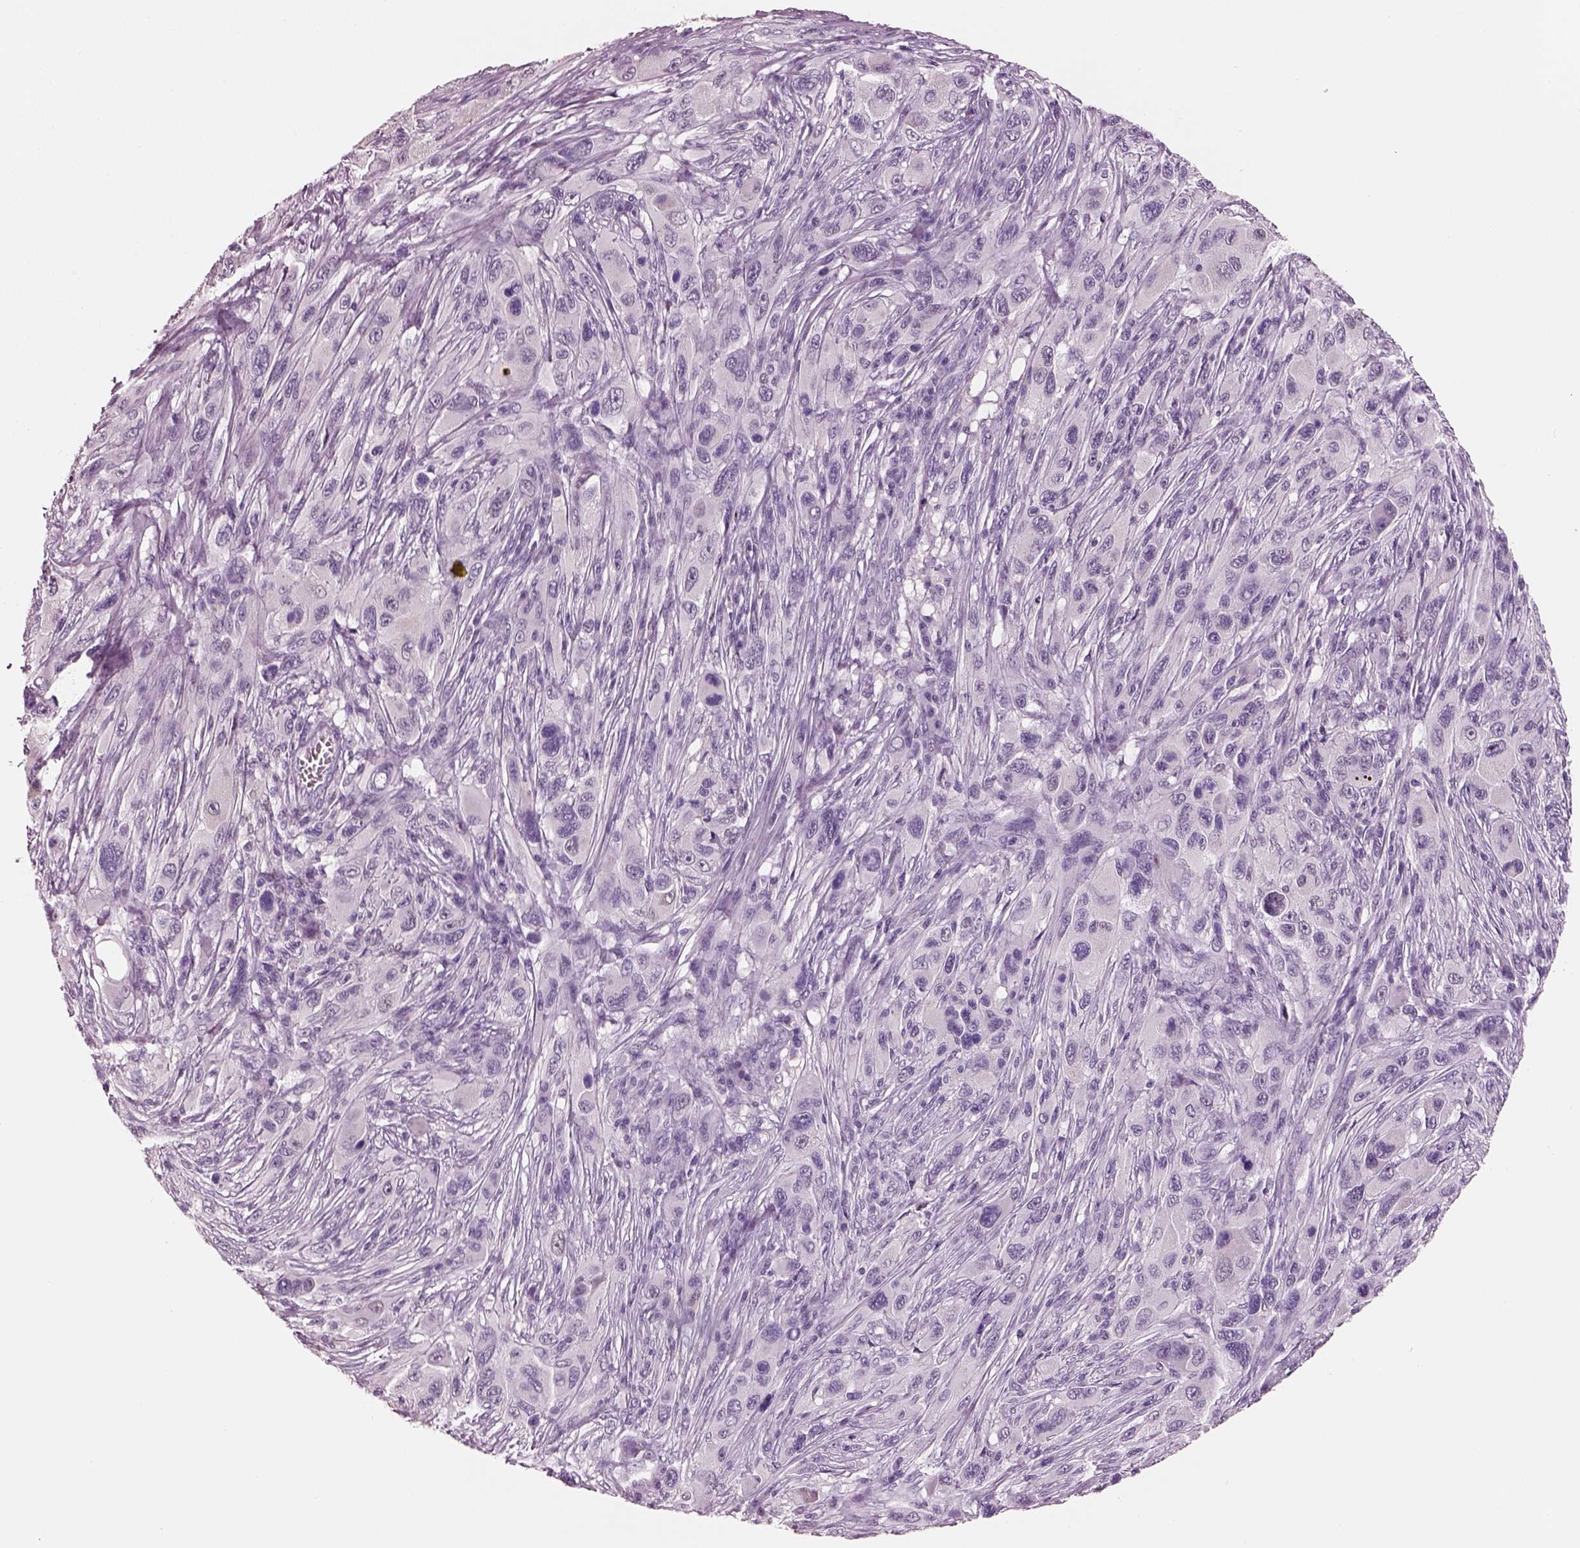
{"staining": {"intensity": "negative", "quantity": "none", "location": "none"}, "tissue": "melanoma", "cell_type": "Tumor cells", "image_type": "cancer", "snomed": [{"axis": "morphology", "description": "Malignant melanoma, NOS"}, {"axis": "topography", "description": "Skin"}], "caption": "Histopathology image shows no protein expression in tumor cells of melanoma tissue.", "gene": "ELSPBP1", "patient": {"sex": "male", "age": 53}}